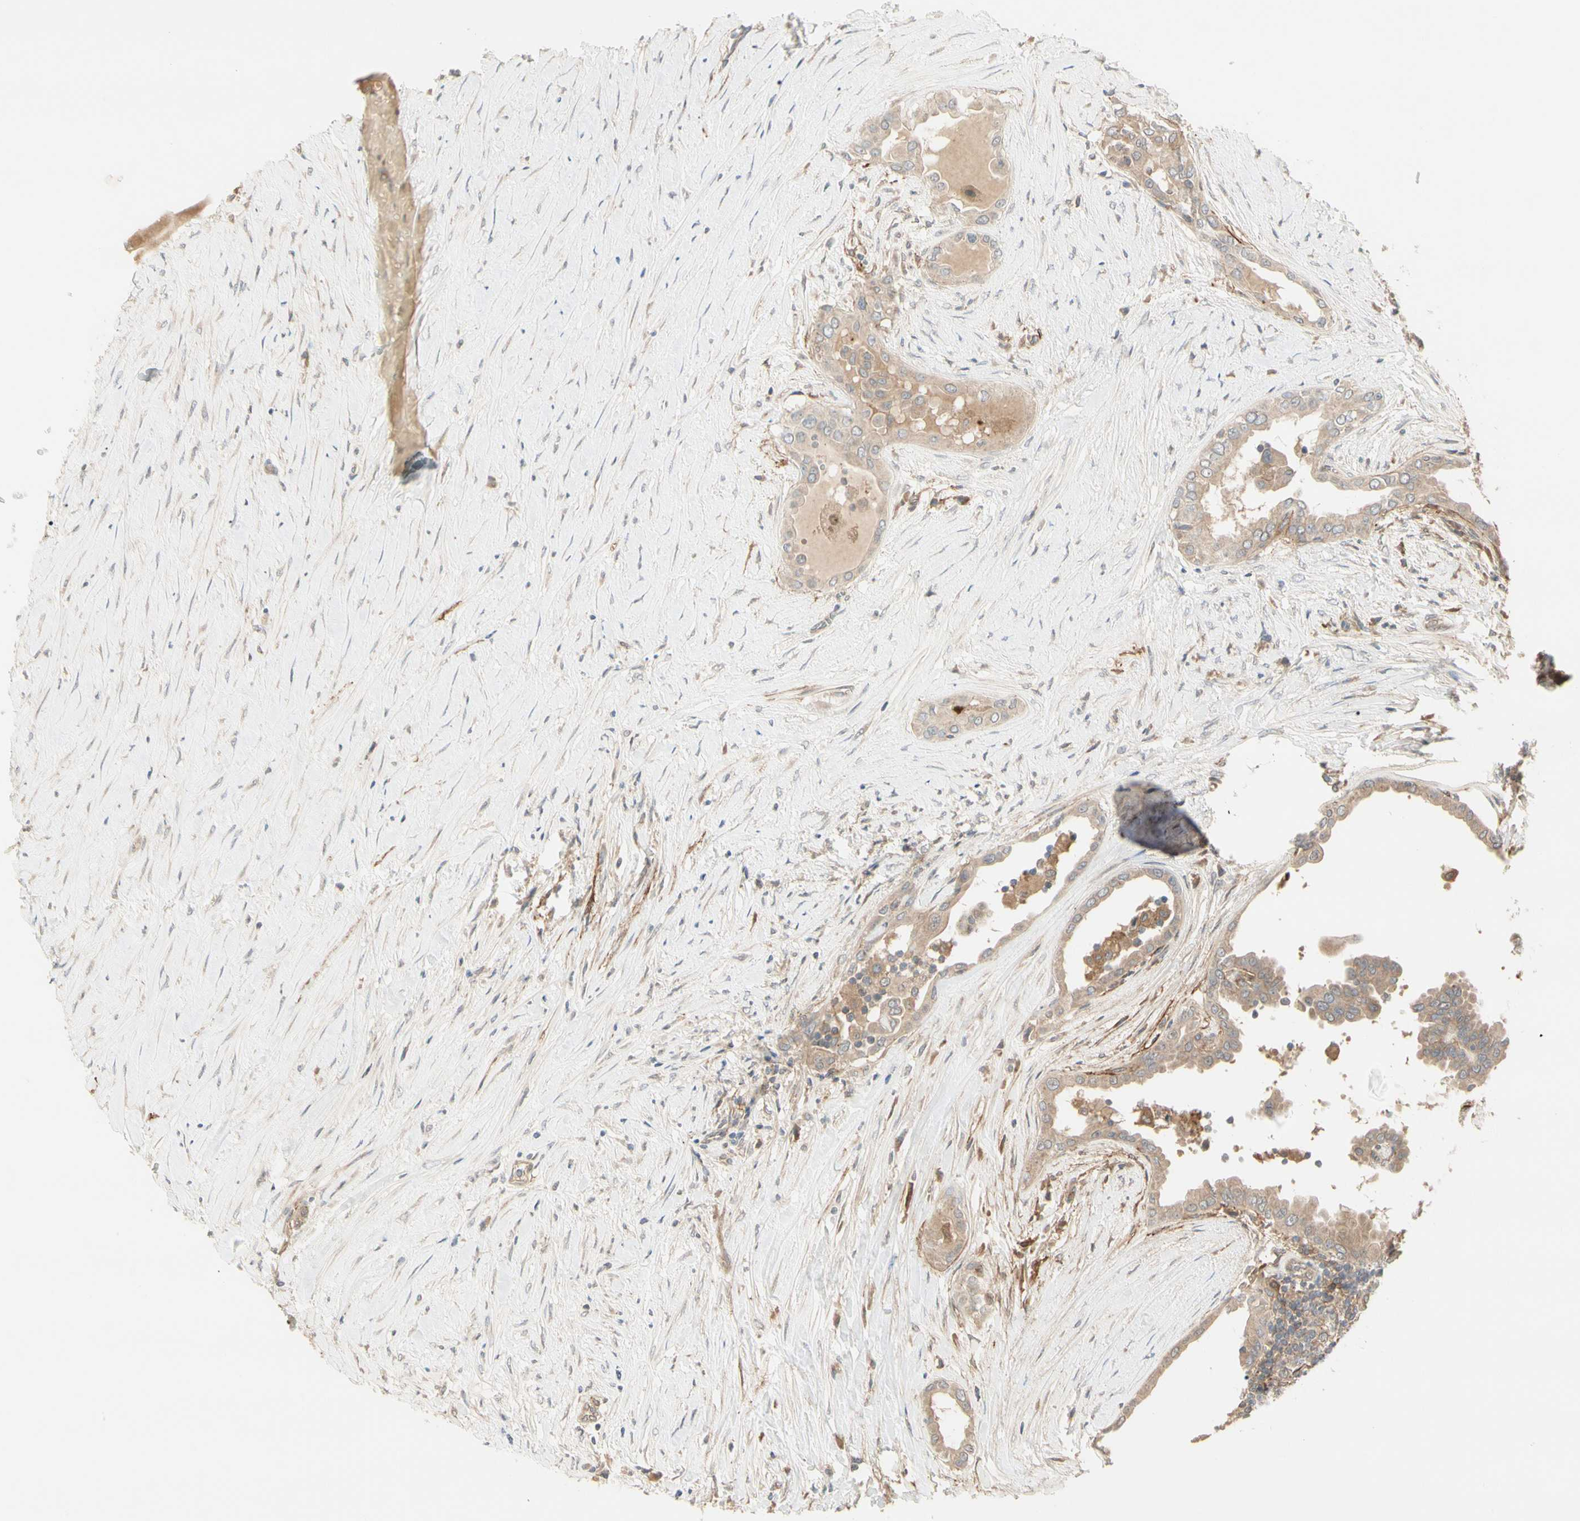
{"staining": {"intensity": "moderate", "quantity": ">75%", "location": "cytoplasmic/membranous"}, "tissue": "thyroid cancer", "cell_type": "Tumor cells", "image_type": "cancer", "snomed": [{"axis": "morphology", "description": "Papillary adenocarcinoma, NOS"}, {"axis": "topography", "description": "Thyroid gland"}], "caption": "The photomicrograph demonstrates a brown stain indicating the presence of a protein in the cytoplasmic/membranous of tumor cells in thyroid papillary adenocarcinoma. The protein of interest is stained brown, and the nuclei are stained in blue (DAB (3,3'-diaminobenzidine) IHC with brightfield microscopy, high magnification).", "gene": "F2R", "patient": {"sex": "male", "age": 33}}